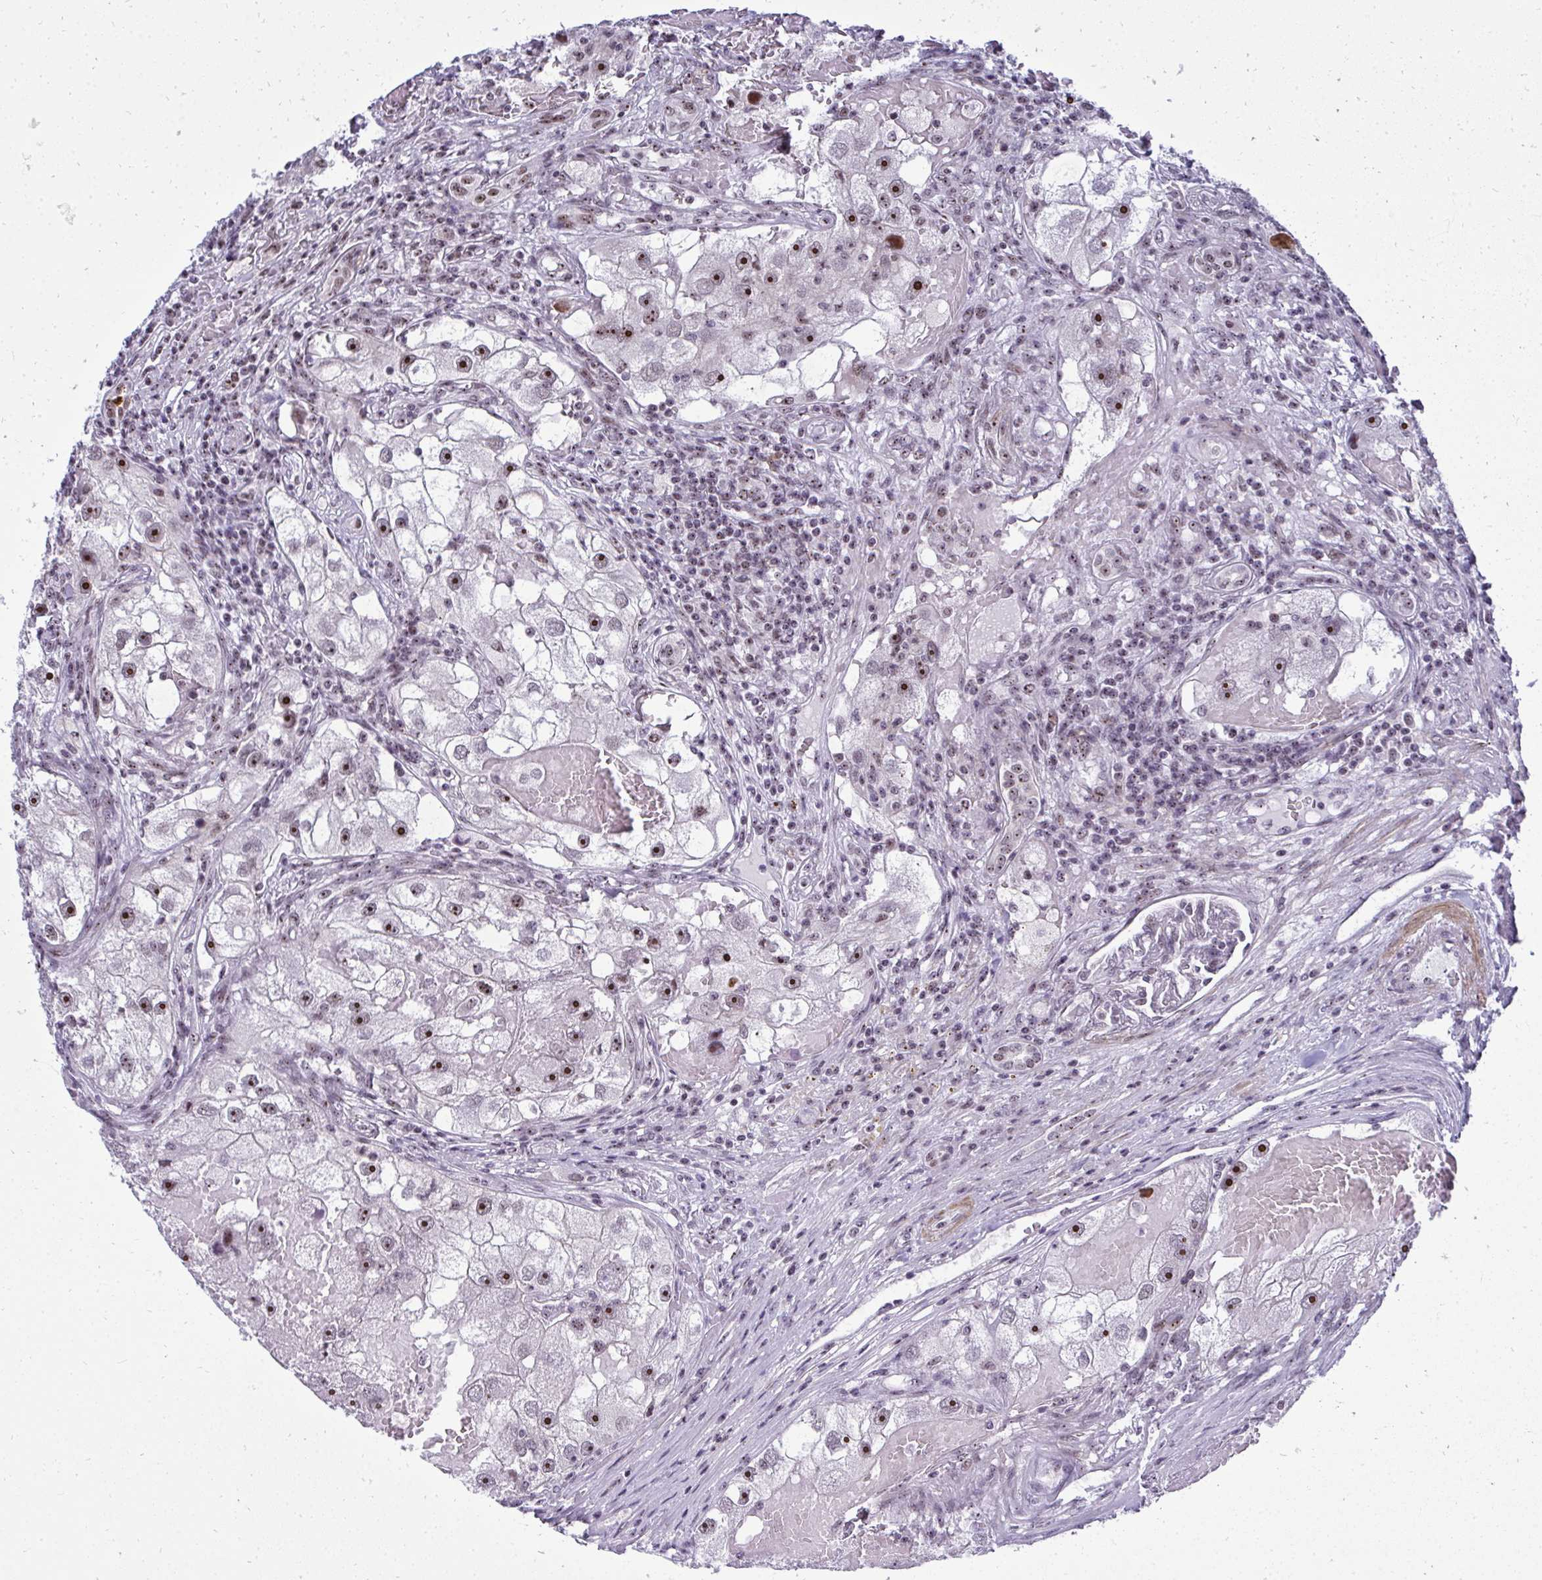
{"staining": {"intensity": "moderate", "quantity": ">75%", "location": "nuclear"}, "tissue": "renal cancer", "cell_type": "Tumor cells", "image_type": "cancer", "snomed": [{"axis": "morphology", "description": "Adenocarcinoma, NOS"}, {"axis": "topography", "description": "Kidney"}], "caption": "Tumor cells reveal medium levels of moderate nuclear expression in approximately >75% of cells in human adenocarcinoma (renal).", "gene": "SIRT7", "patient": {"sex": "male", "age": 63}}